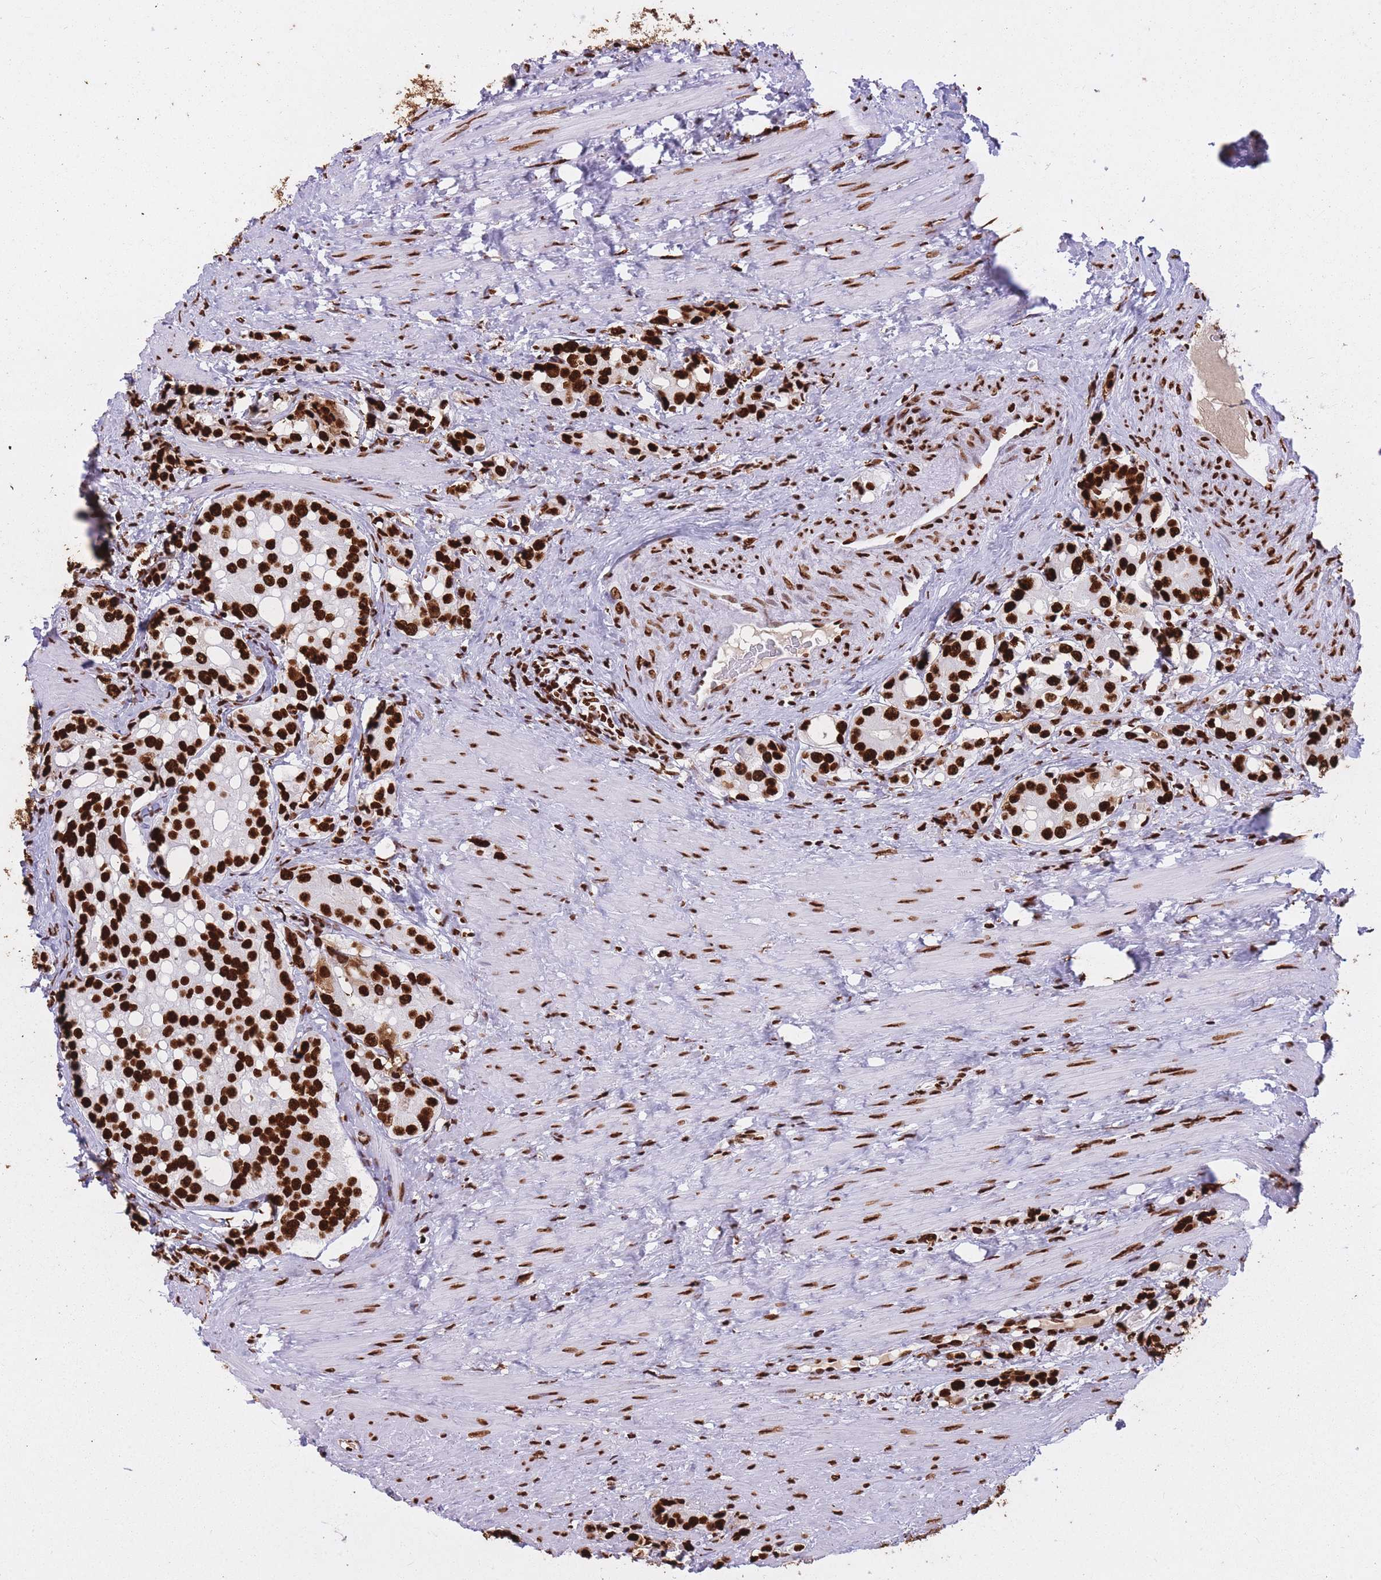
{"staining": {"intensity": "strong", "quantity": ">75%", "location": "nuclear"}, "tissue": "prostate cancer", "cell_type": "Tumor cells", "image_type": "cancer", "snomed": [{"axis": "morphology", "description": "Adenocarcinoma, High grade"}, {"axis": "topography", "description": "Prostate"}], "caption": "Immunohistochemistry (IHC) of human prostate cancer displays high levels of strong nuclear staining in approximately >75% of tumor cells.", "gene": "HNRNPUL1", "patient": {"sex": "male", "age": 71}}